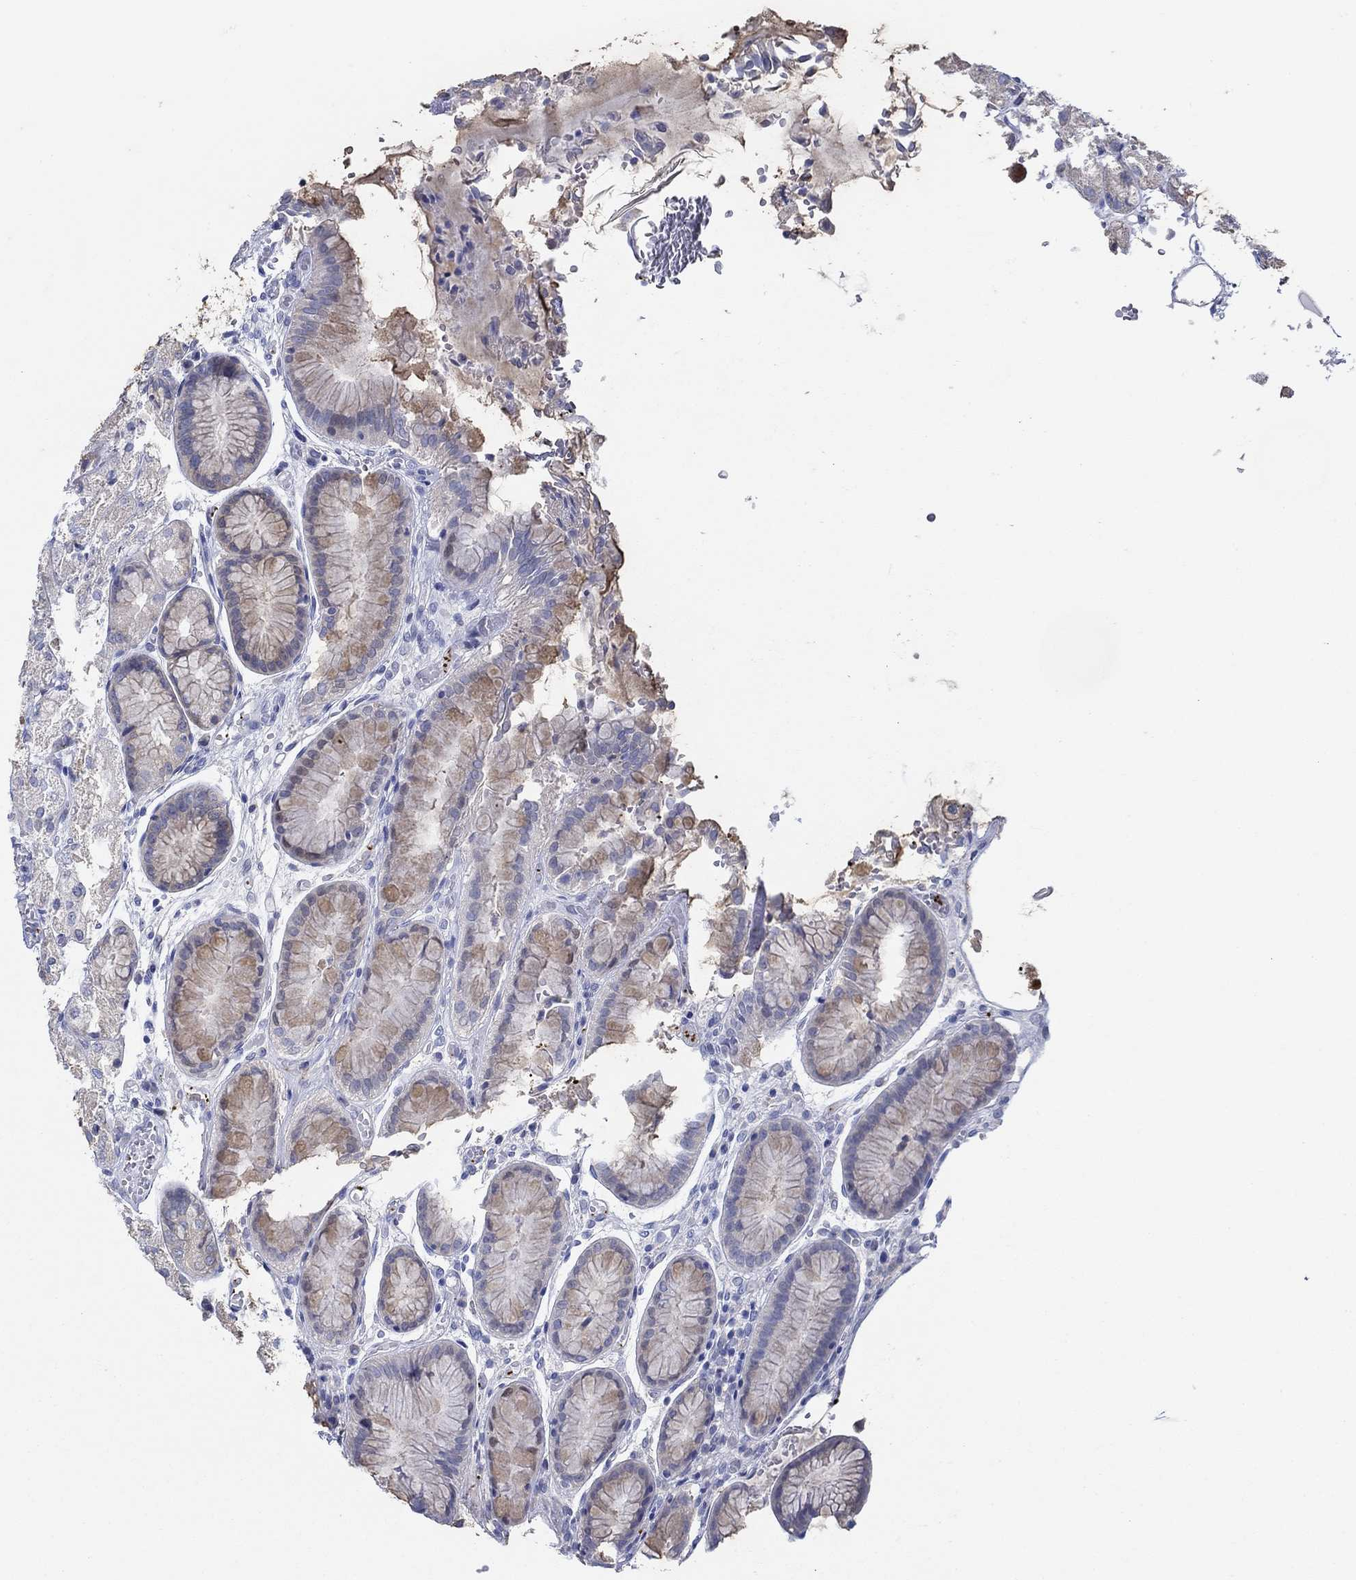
{"staining": {"intensity": "strong", "quantity": "<25%", "location": "cytoplasmic/membranous"}, "tissue": "stomach", "cell_type": "Glandular cells", "image_type": "normal", "snomed": [{"axis": "morphology", "description": "Normal tissue, NOS"}, {"axis": "topography", "description": "Stomach, upper"}], "caption": "Immunohistochemistry micrograph of normal stomach: stomach stained using immunohistochemistry (IHC) displays medium levels of strong protein expression localized specifically in the cytoplasmic/membranous of glandular cells, appearing as a cytoplasmic/membranous brown color.", "gene": "SLC27A3", "patient": {"sex": "male", "age": 72}}